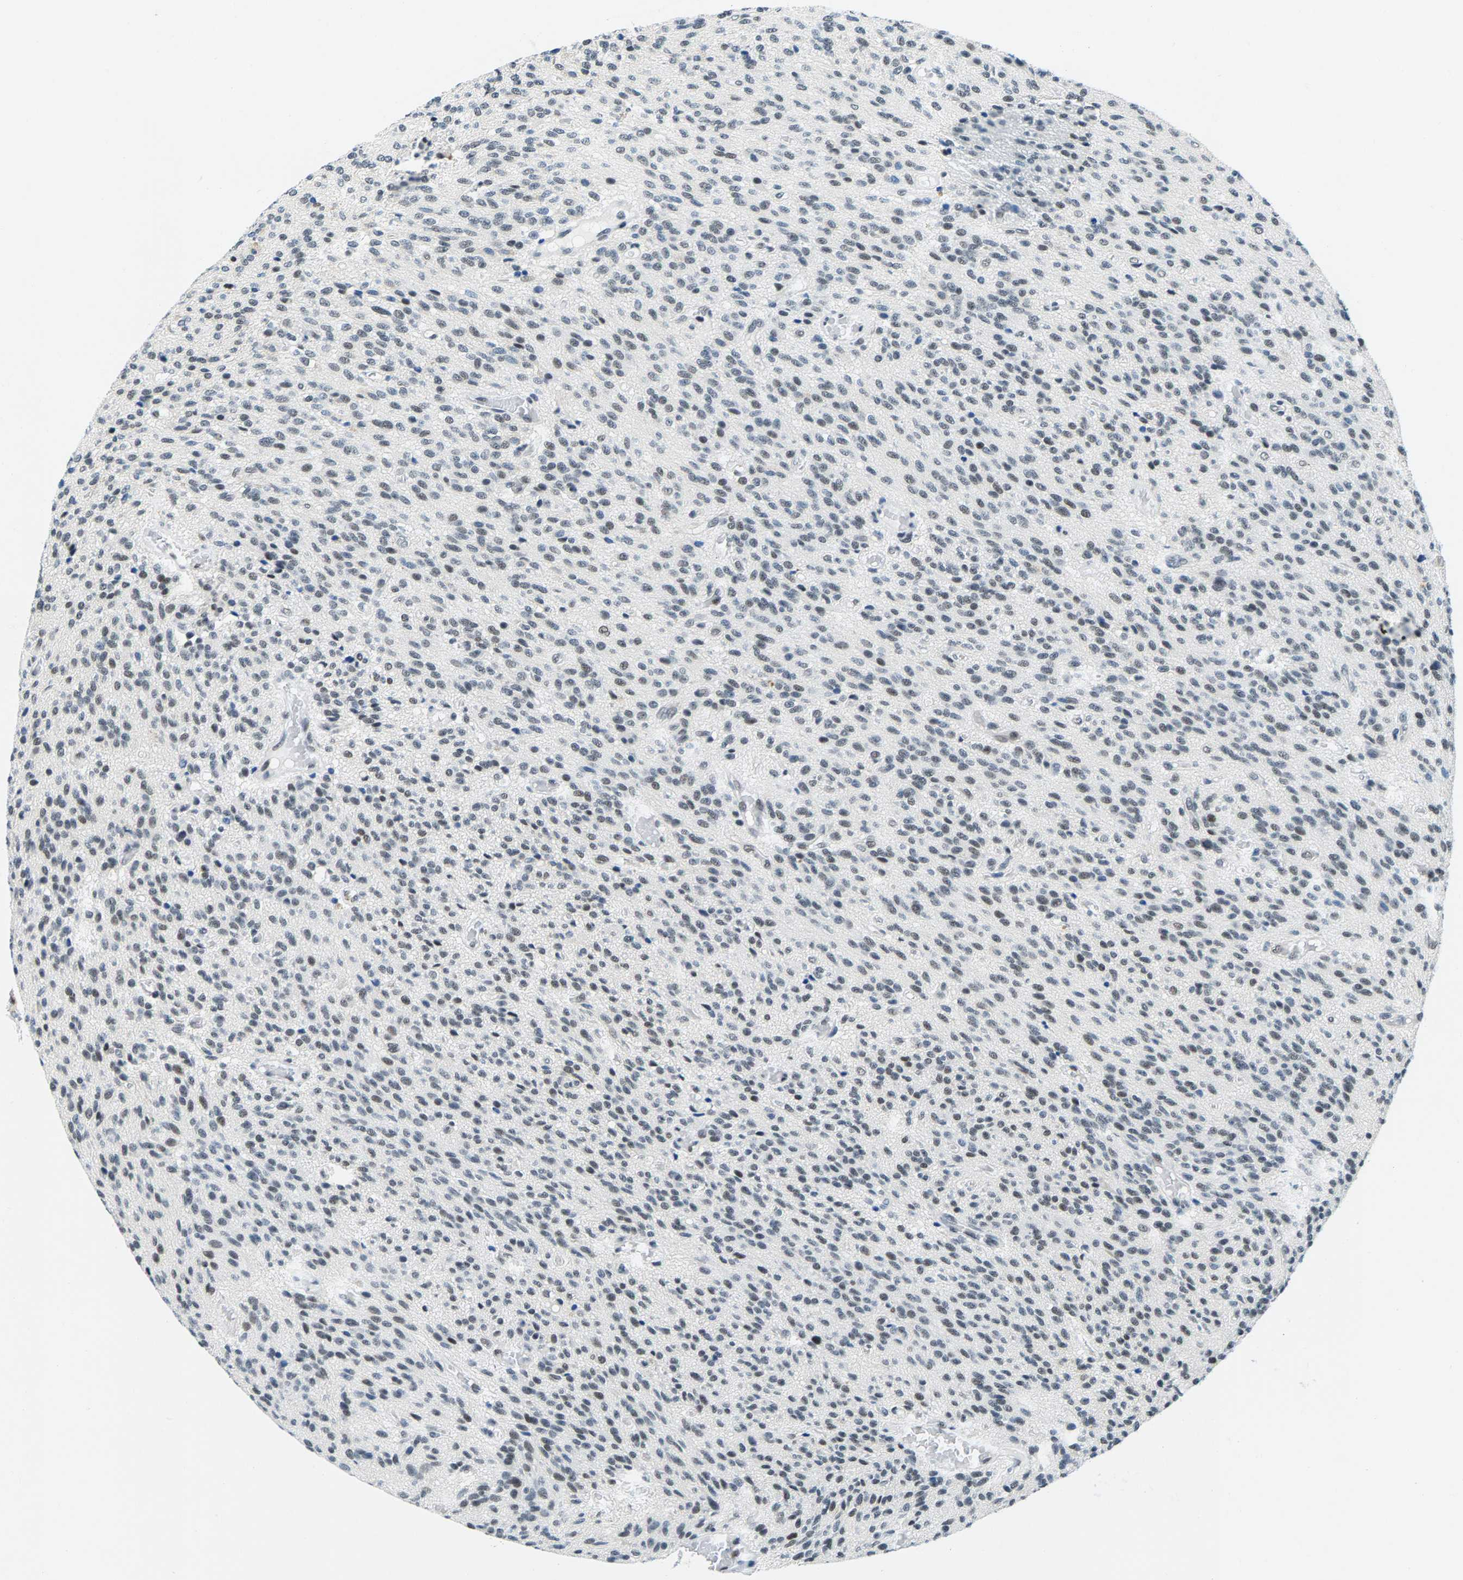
{"staining": {"intensity": "weak", "quantity": "25%-75%", "location": "nuclear"}, "tissue": "glioma", "cell_type": "Tumor cells", "image_type": "cancer", "snomed": [{"axis": "morphology", "description": "Glioma, malignant, High grade"}, {"axis": "topography", "description": "Brain"}], "caption": "Immunohistochemistry of human glioma exhibits low levels of weak nuclear expression in approximately 25%-75% of tumor cells. (DAB = brown stain, brightfield microscopy at high magnification).", "gene": "ATF2", "patient": {"sex": "male", "age": 34}}